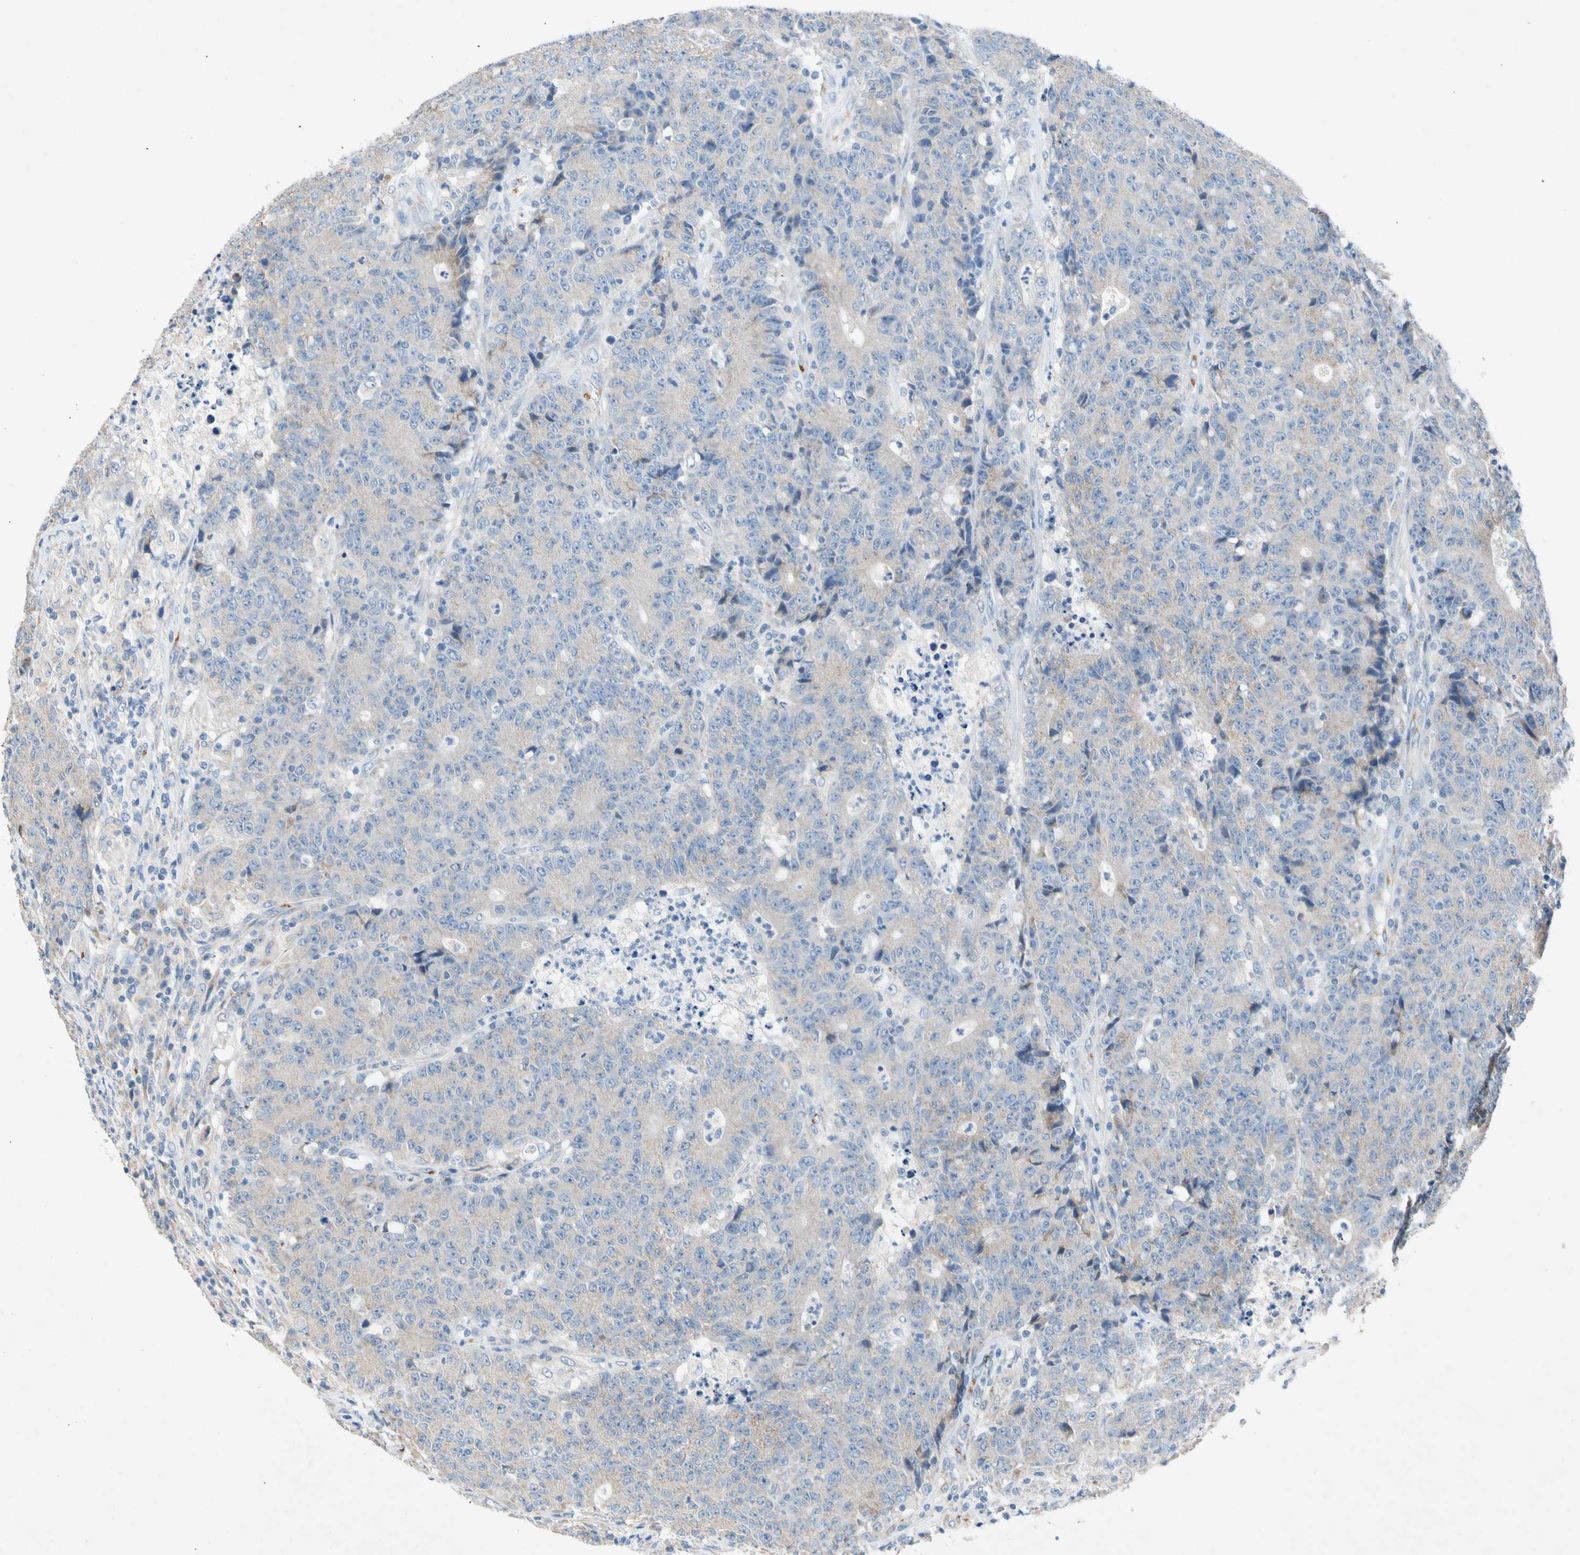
{"staining": {"intensity": "weak", "quantity": "25%-75%", "location": "cytoplasmic/membranous"}, "tissue": "colorectal cancer", "cell_type": "Tumor cells", "image_type": "cancer", "snomed": [{"axis": "morphology", "description": "Normal tissue, NOS"}, {"axis": "morphology", "description": "Adenocarcinoma, NOS"}, {"axis": "topography", "description": "Colon"}], "caption": "Protein expression by immunohistochemistry (IHC) reveals weak cytoplasmic/membranous staining in about 25%-75% of tumor cells in colorectal cancer (adenocarcinoma).", "gene": "GASK1B", "patient": {"sex": "female", "age": 75}}